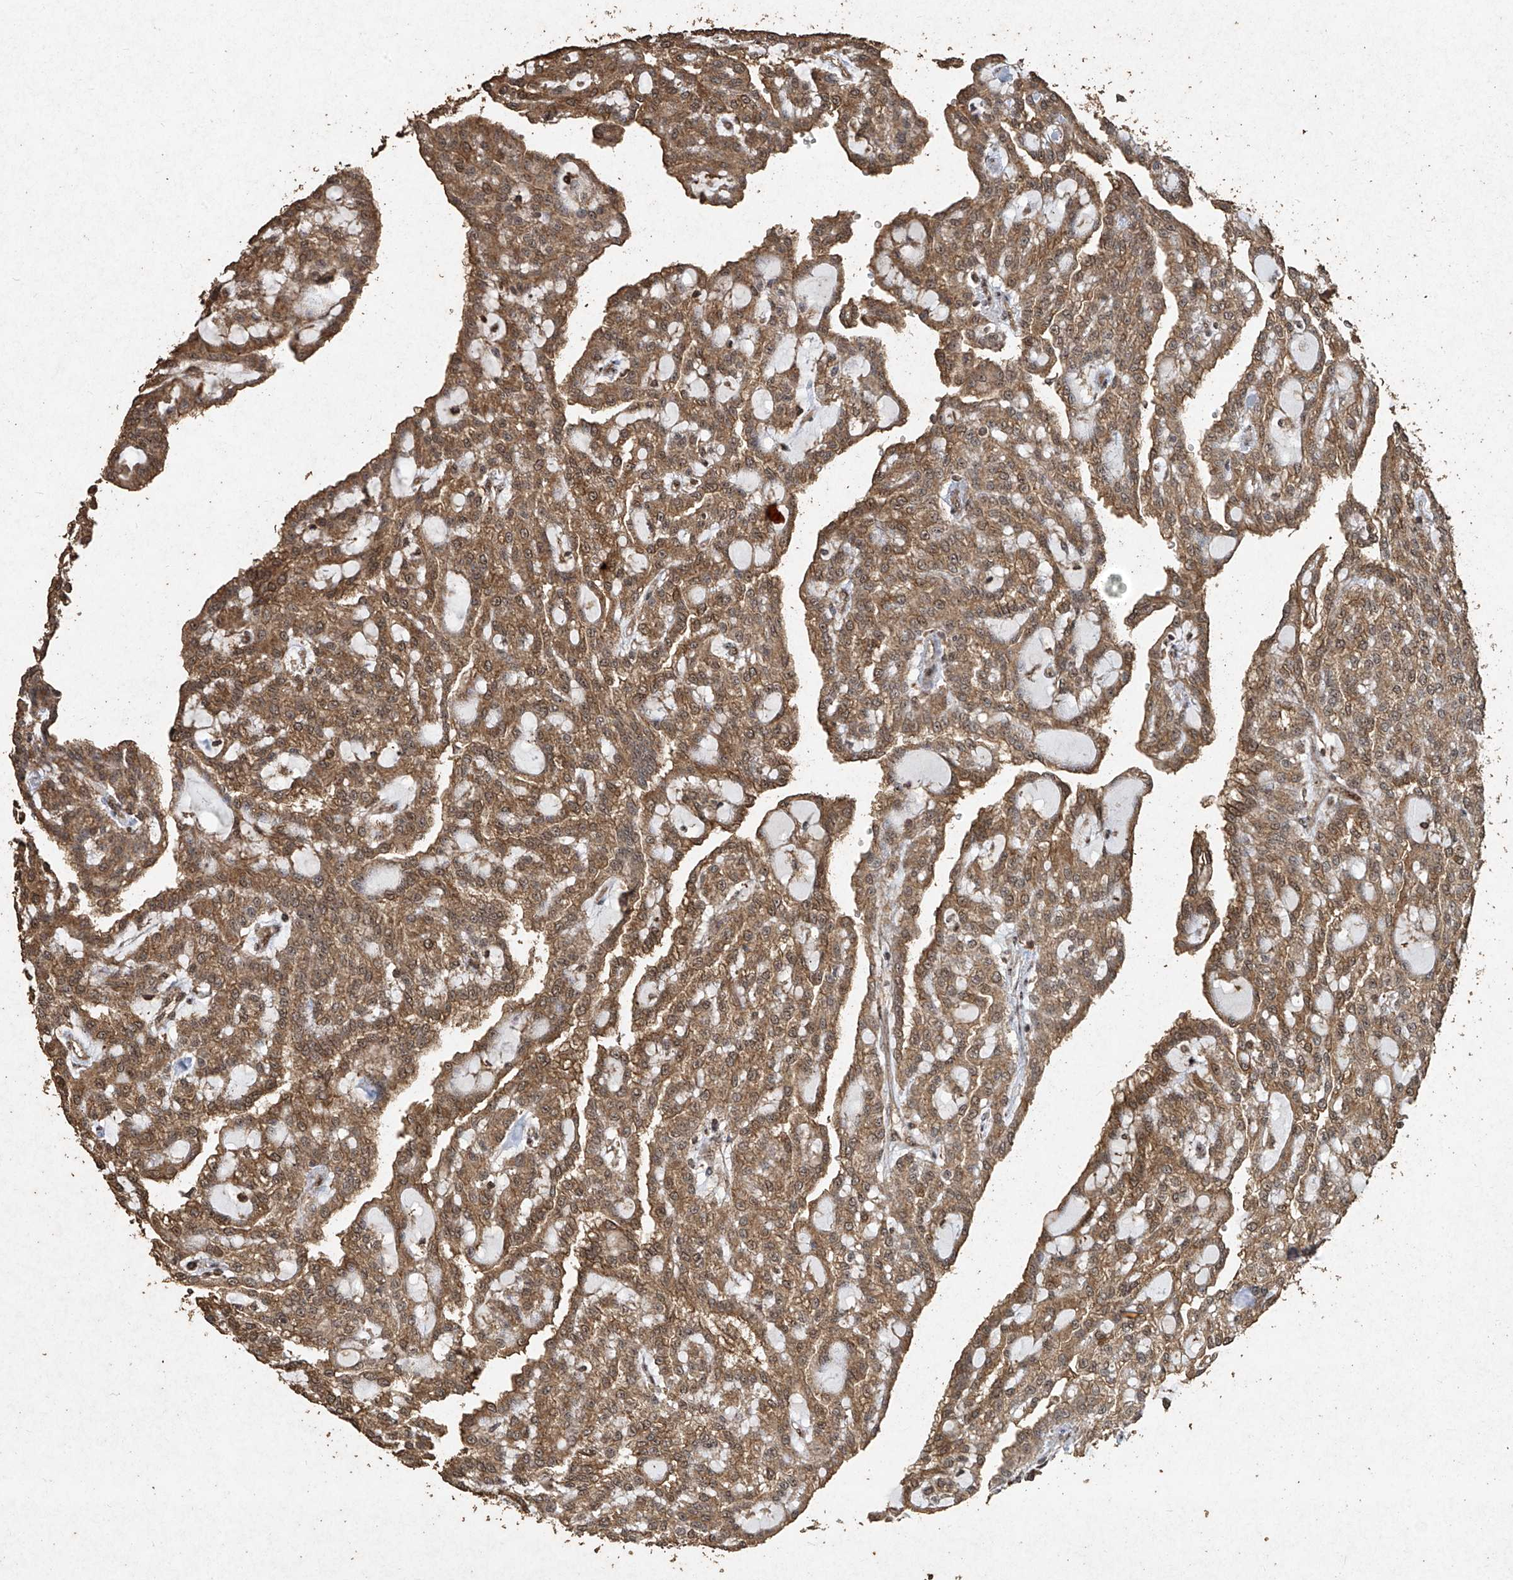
{"staining": {"intensity": "moderate", "quantity": ">75%", "location": "cytoplasmic/membranous"}, "tissue": "renal cancer", "cell_type": "Tumor cells", "image_type": "cancer", "snomed": [{"axis": "morphology", "description": "Adenocarcinoma, NOS"}, {"axis": "topography", "description": "Kidney"}], "caption": "Tumor cells show medium levels of moderate cytoplasmic/membranous positivity in approximately >75% of cells in adenocarcinoma (renal). The protein of interest is stained brown, and the nuclei are stained in blue (DAB (3,3'-diaminobenzidine) IHC with brightfield microscopy, high magnification).", "gene": "ERBB3", "patient": {"sex": "male", "age": 63}}